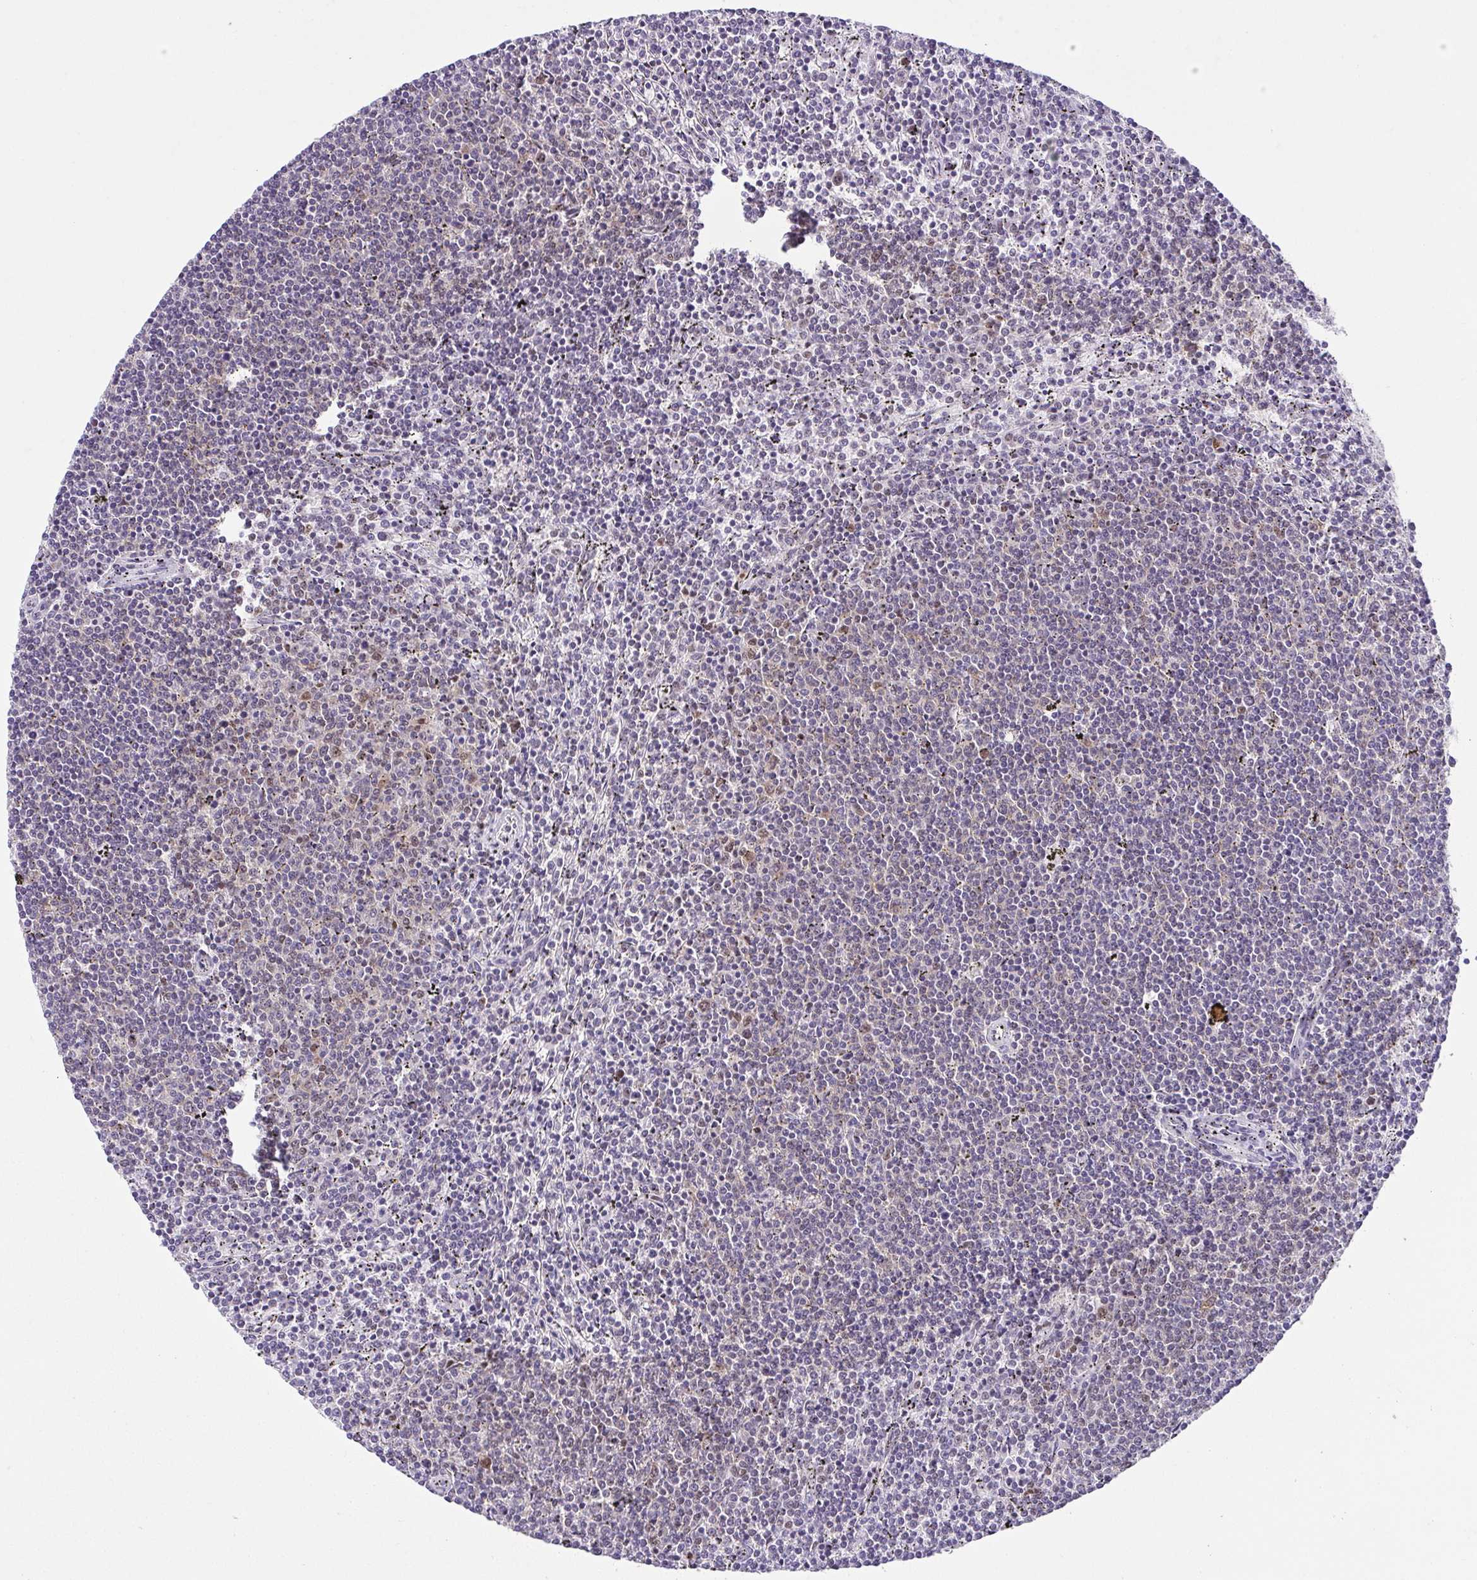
{"staining": {"intensity": "negative", "quantity": "none", "location": "none"}, "tissue": "lymphoma", "cell_type": "Tumor cells", "image_type": "cancer", "snomed": [{"axis": "morphology", "description": "Malignant lymphoma, non-Hodgkin's type, Low grade"}, {"axis": "topography", "description": "Spleen"}], "caption": "DAB (3,3'-diaminobenzidine) immunohistochemical staining of human low-grade malignant lymphoma, non-Hodgkin's type exhibits no significant expression in tumor cells. The staining is performed using DAB brown chromogen with nuclei counter-stained in using hematoxylin.", "gene": "RBM3", "patient": {"sex": "female", "age": 50}}